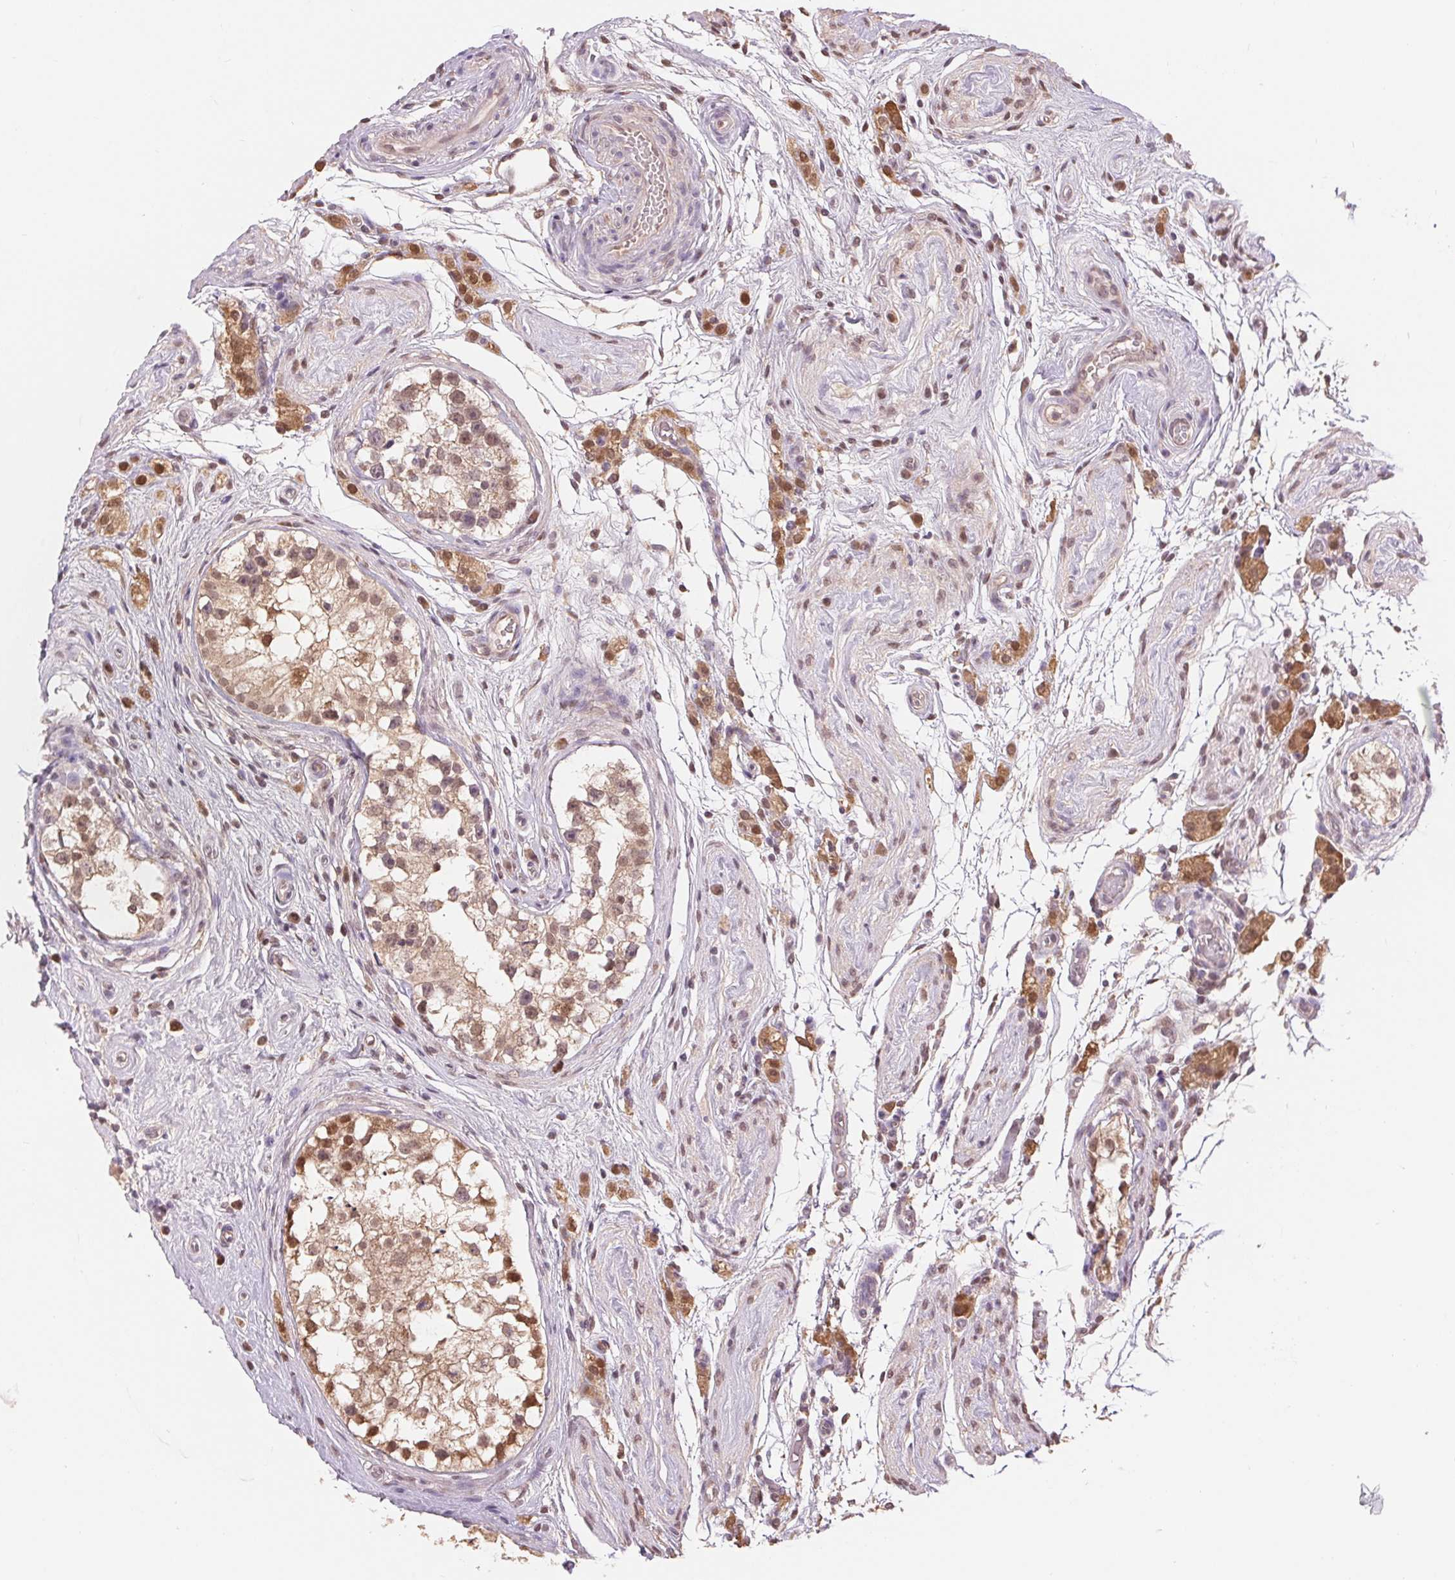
{"staining": {"intensity": "weak", "quantity": ">75%", "location": "cytoplasmic/membranous,nuclear"}, "tissue": "testis", "cell_type": "Cells in seminiferous ducts", "image_type": "normal", "snomed": [{"axis": "morphology", "description": "Normal tissue, NOS"}, {"axis": "morphology", "description": "Seminoma, NOS"}, {"axis": "topography", "description": "Testis"}], "caption": "The immunohistochemical stain highlights weak cytoplasmic/membranous,nuclear expression in cells in seminiferous ducts of benign testis. (Stains: DAB (3,3'-diaminobenzidine) in brown, nuclei in blue, Microscopy: brightfield microscopy at high magnification).", "gene": "TMEM273", "patient": {"sex": "male", "age": 29}}